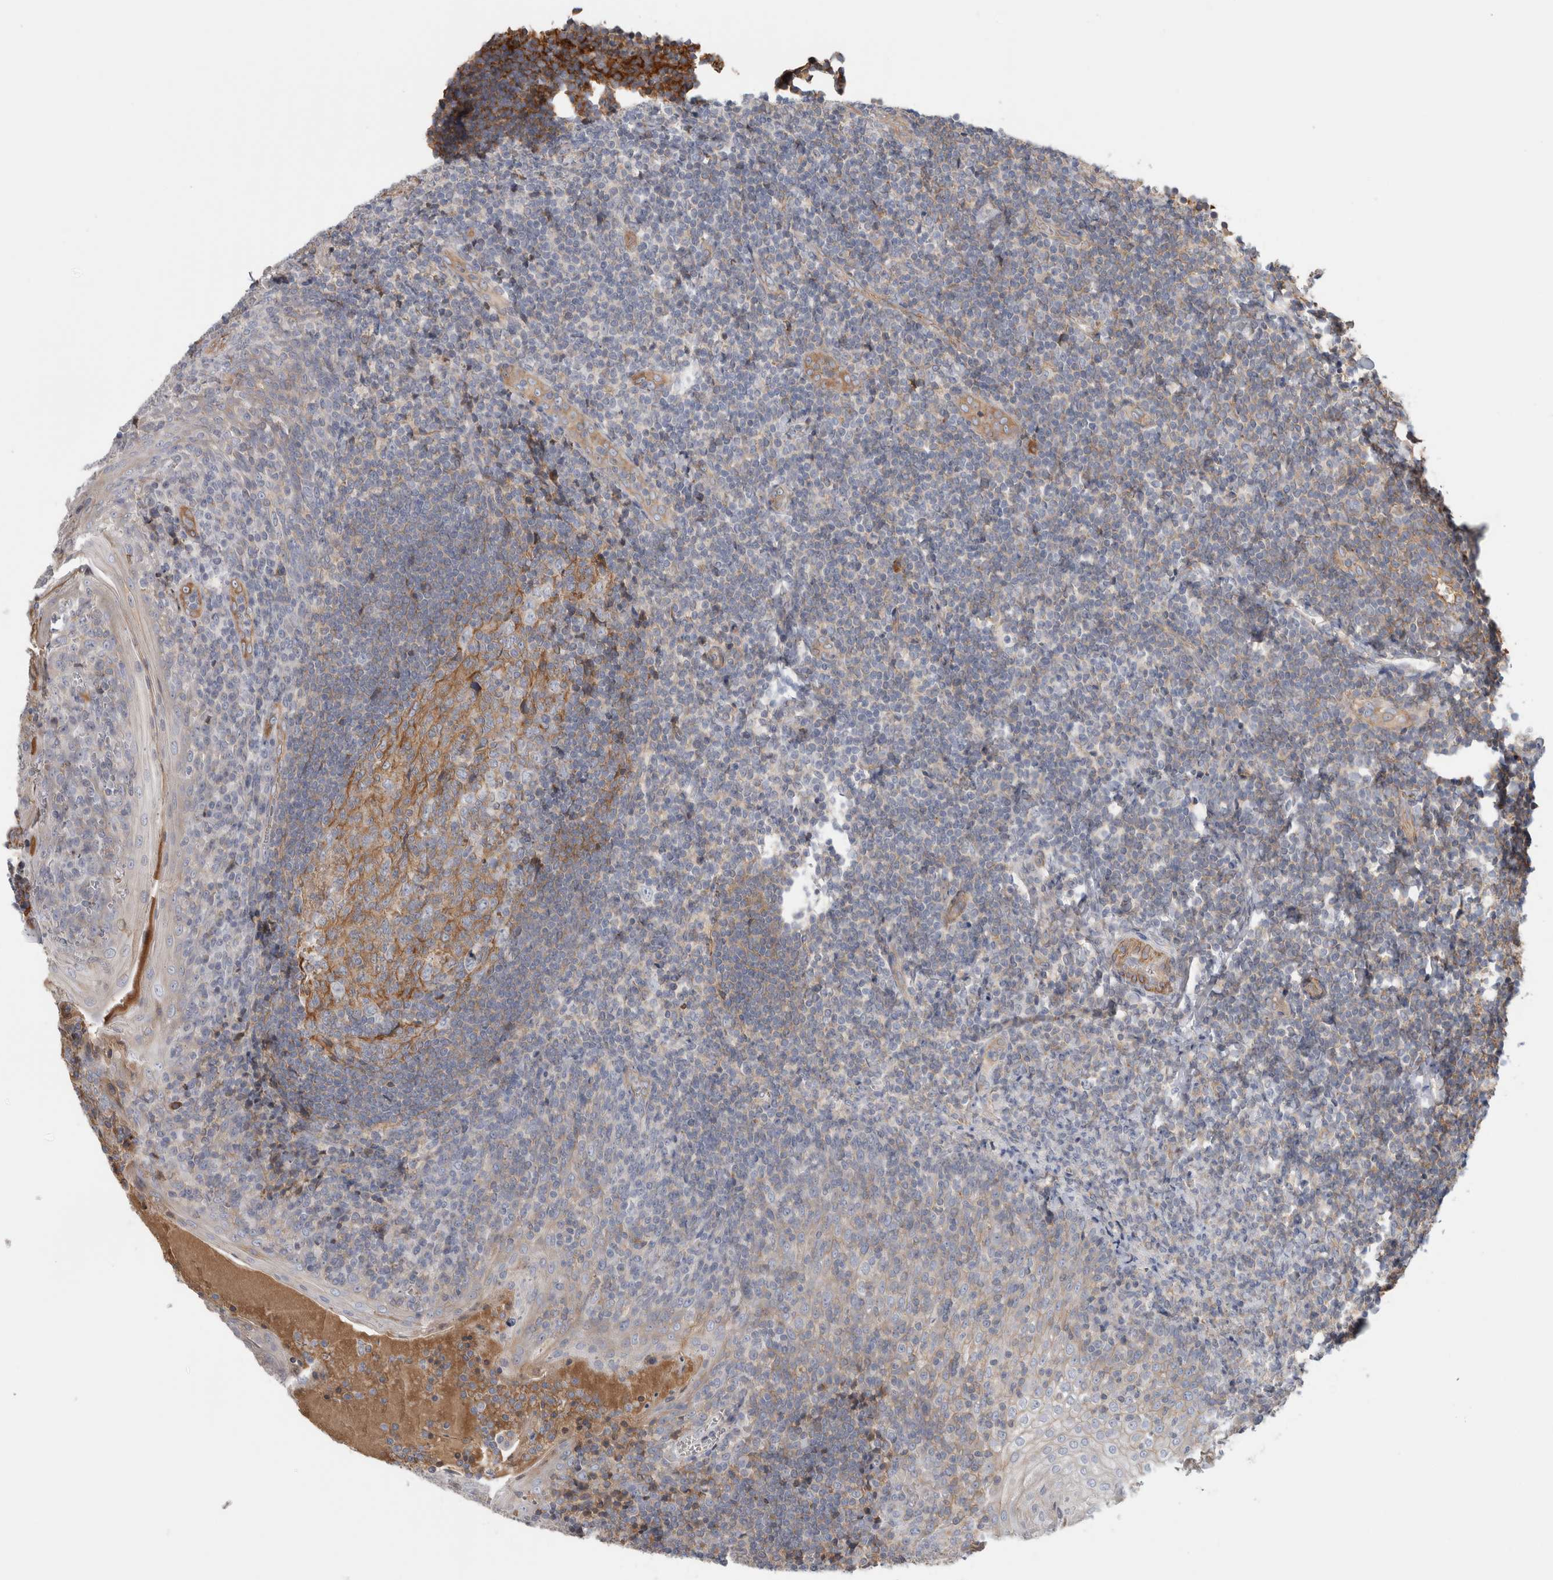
{"staining": {"intensity": "moderate", "quantity": "25%-75%", "location": "cytoplasmic/membranous"}, "tissue": "tonsil", "cell_type": "Germinal center cells", "image_type": "normal", "snomed": [{"axis": "morphology", "description": "Normal tissue, NOS"}, {"axis": "topography", "description": "Tonsil"}], "caption": "Immunohistochemistry (DAB (3,3'-diaminobenzidine)) staining of normal tonsil exhibits moderate cytoplasmic/membranous protein expression in about 25%-75% of germinal center cells. Nuclei are stained in blue.", "gene": "CFI", "patient": {"sex": "male", "age": 27}}